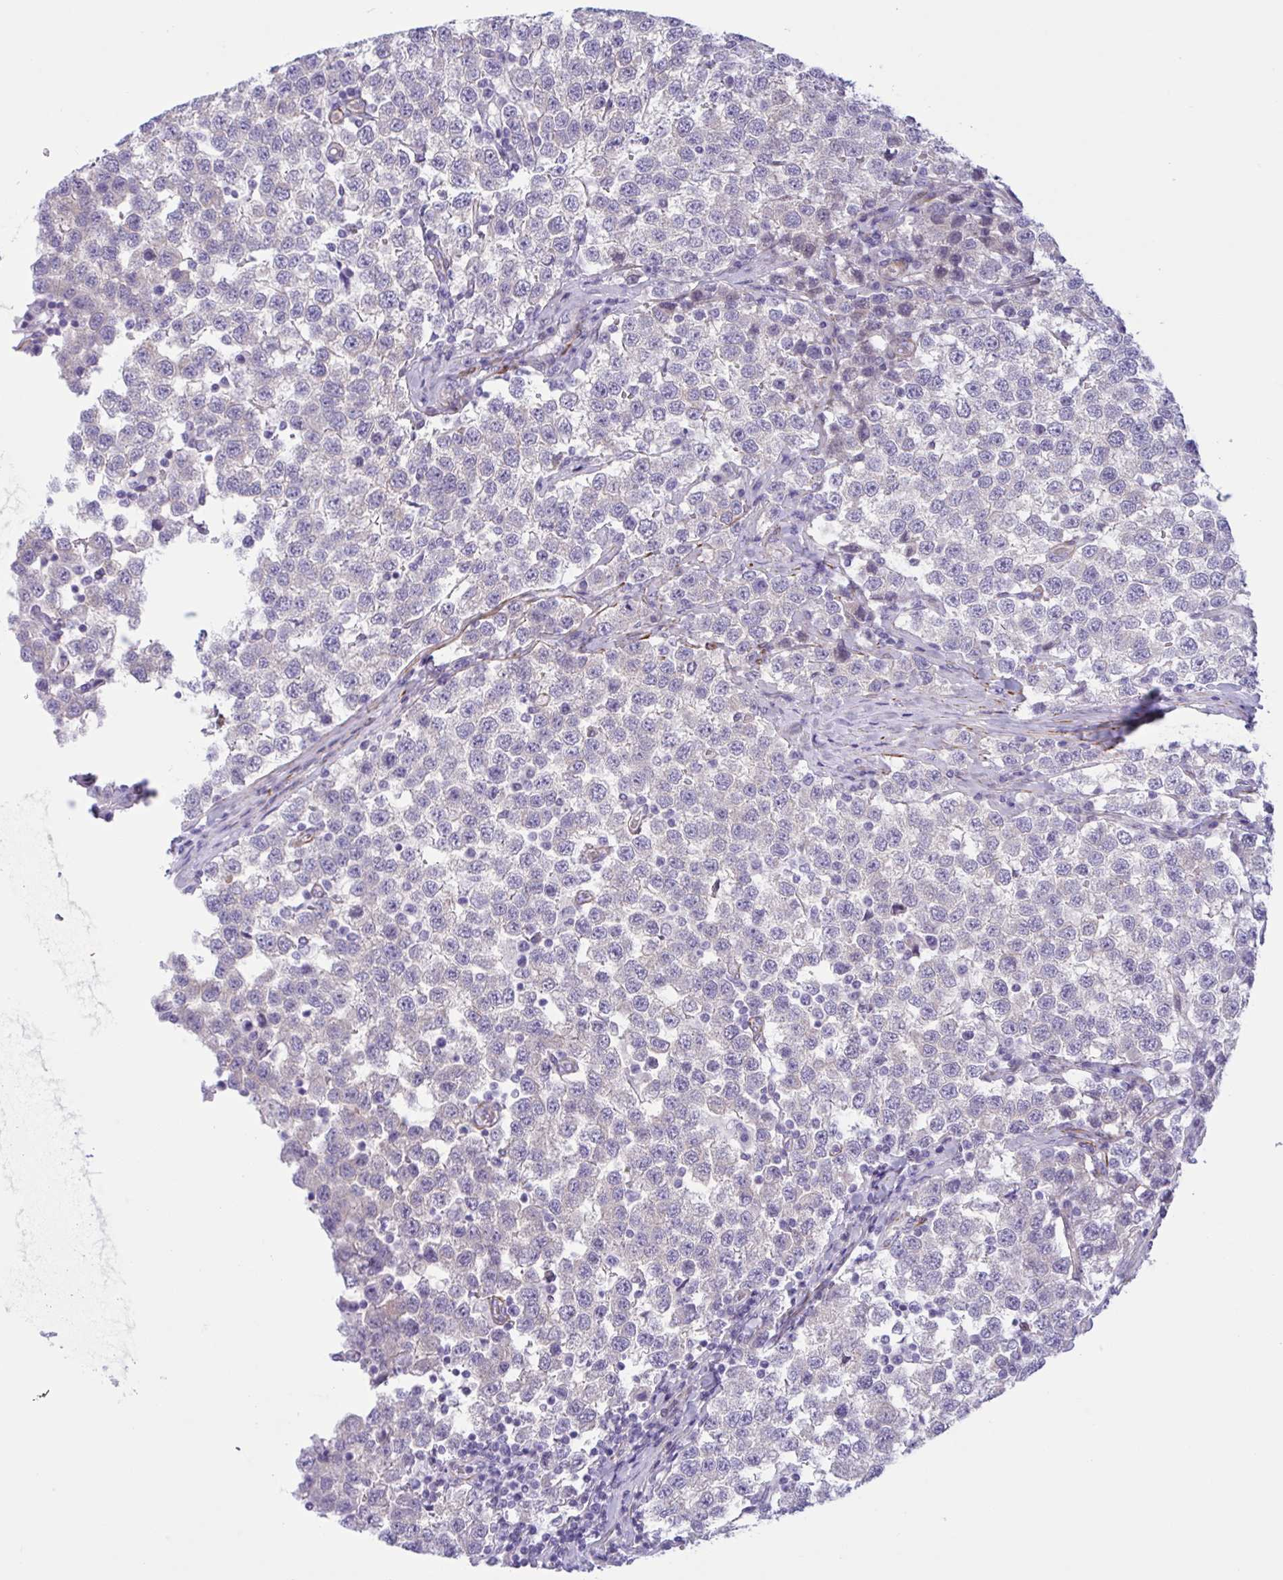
{"staining": {"intensity": "negative", "quantity": "none", "location": "none"}, "tissue": "testis cancer", "cell_type": "Tumor cells", "image_type": "cancer", "snomed": [{"axis": "morphology", "description": "Seminoma, NOS"}, {"axis": "topography", "description": "Testis"}], "caption": "Immunohistochemical staining of testis cancer (seminoma) displays no significant positivity in tumor cells.", "gene": "AHCYL2", "patient": {"sex": "male", "age": 34}}